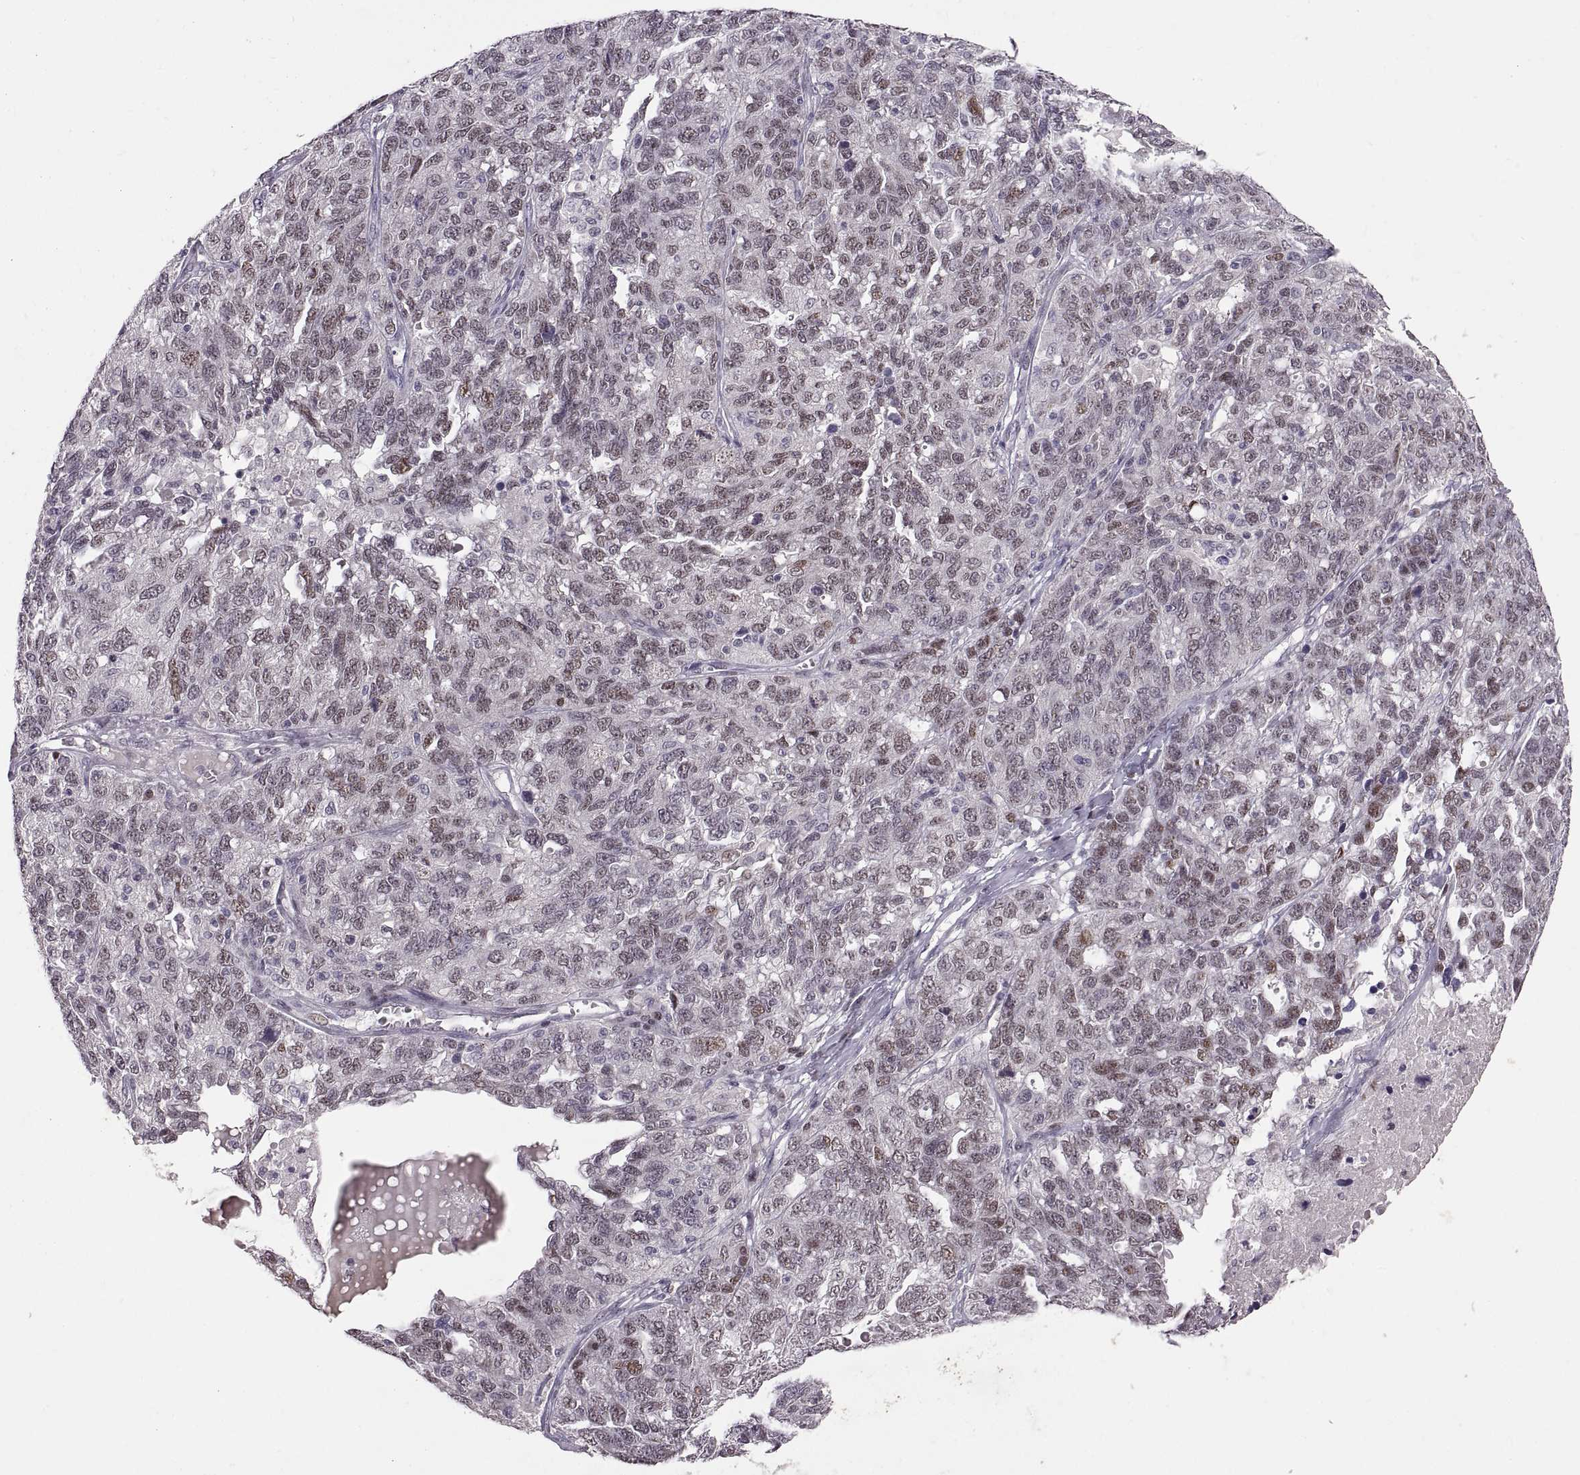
{"staining": {"intensity": "moderate", "quantity": "25%-75%", "location": "nuclear"}, "tissue": "ovarian cancer", "cell_type": "Tumor cells", "image_type": "cancer", "snomed": [{"axis": "morphology", "description": "Cystadenocarcinoma, serous, NOS"}, {"axis": "topography", "description": "Ovary"}], "caption": "This photomicrograph demonstrates immunohistochemistry (IHC) staining of ovarian cancer (serous cystadenocarcinoma), with medium moderate nuclear staining in approximately 25%-75% of tumor cells.", "gene": "SNAI1", "patient": {"sex": "female", "age": 71}}